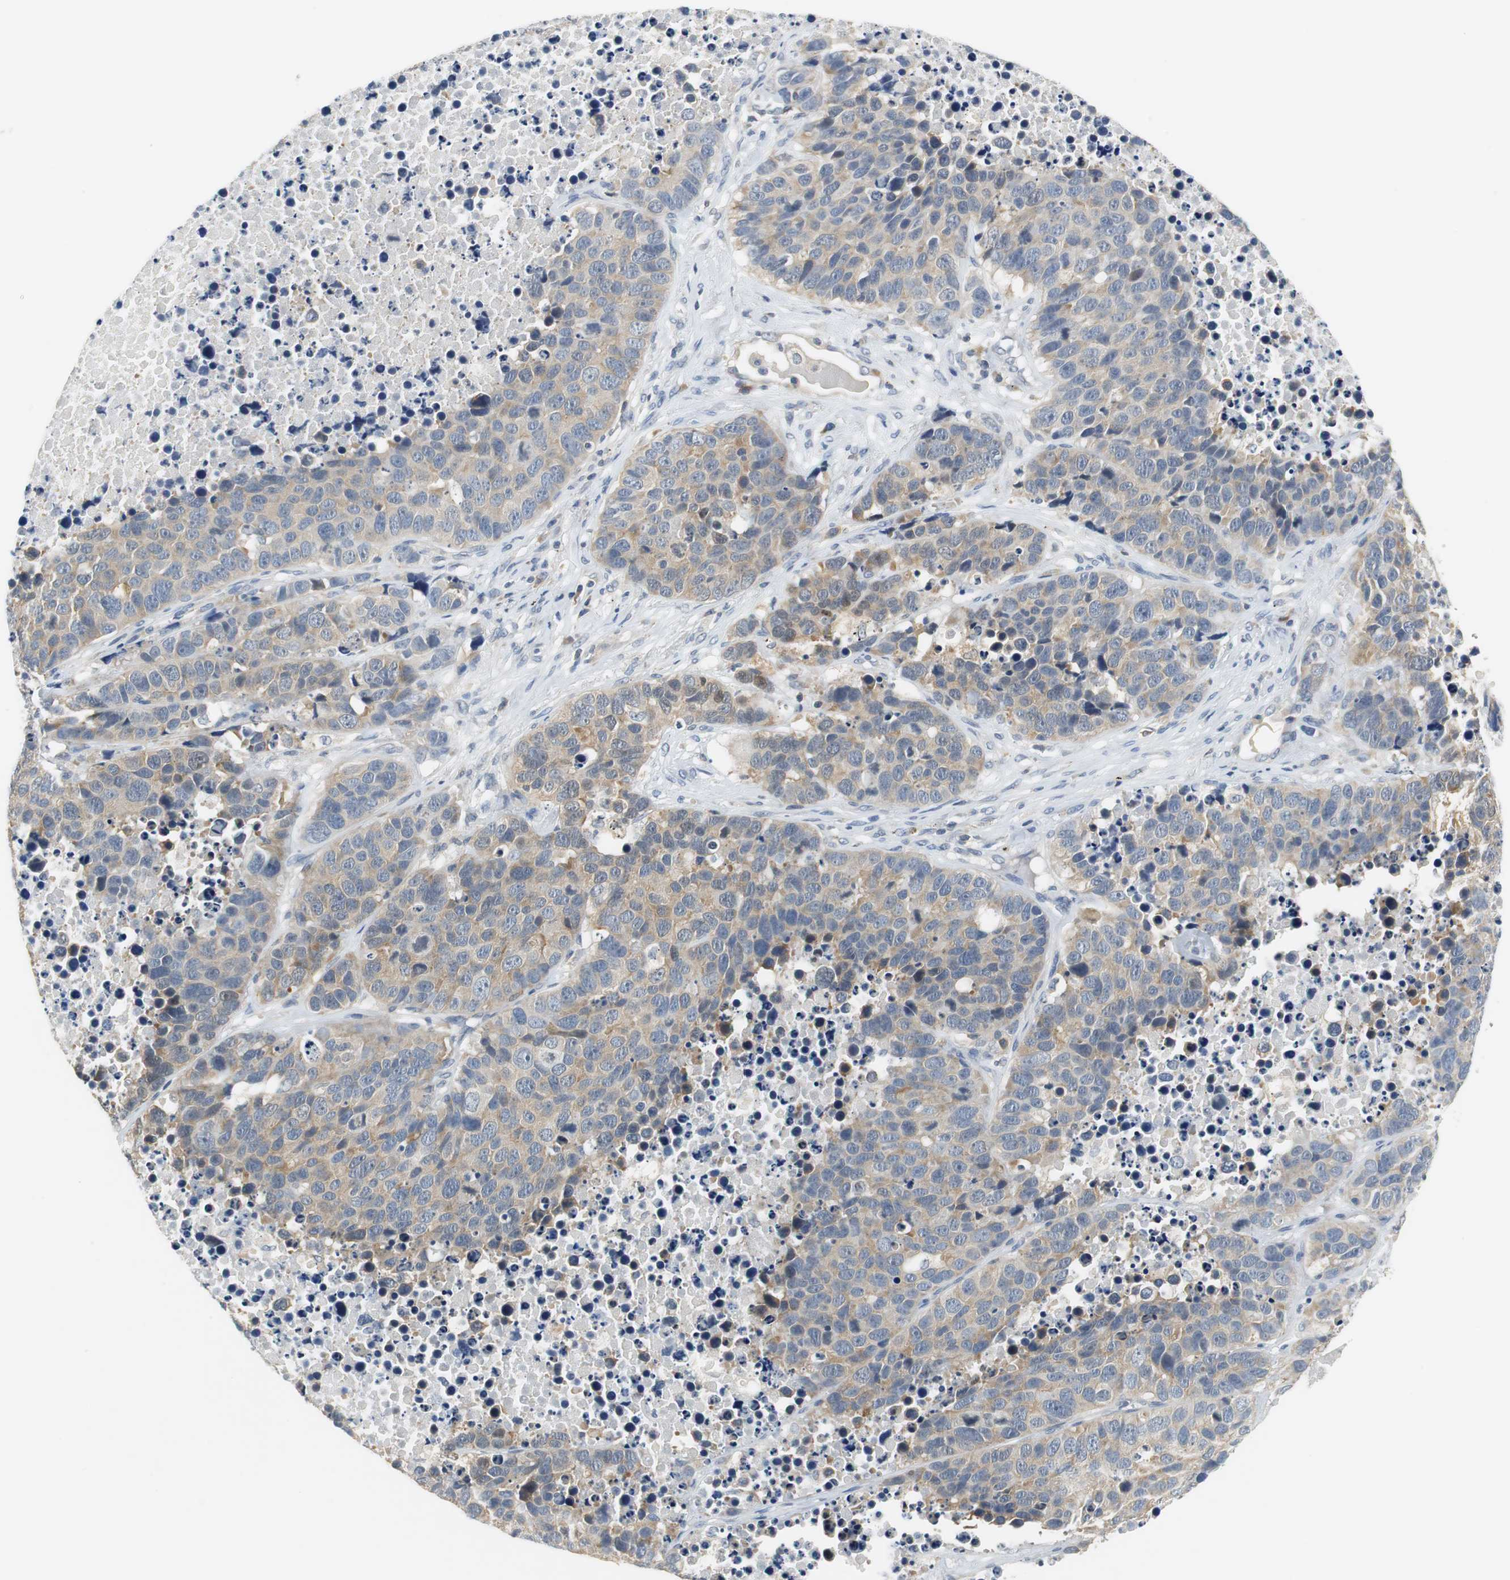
{"staining": {"intensity": "weak", "quantity": ">75%", "location": "cytoplasmic/membranous"}, "tissue": "carcinoid", "cell_type": "Tumor cells", "image_type": "cancer", "snomed": [{"axis": "morphology", "description": "Carcinoid, malignant, NOS"}, {"axis": "topography", "description": "Lung"}], "caption": "Immunohistochemistry (IHC) image of neoplastic tissue: malignant carcinoid stained using immunohistochemistry displays low levels of weak protein expression localized specifically in the cytoplasmic/membranous of tumor cells, appearing as a cytoplasmic/membranous brown color.", "gene": "GLCCI1", "patient": {"sex": "male", "age": 60}}